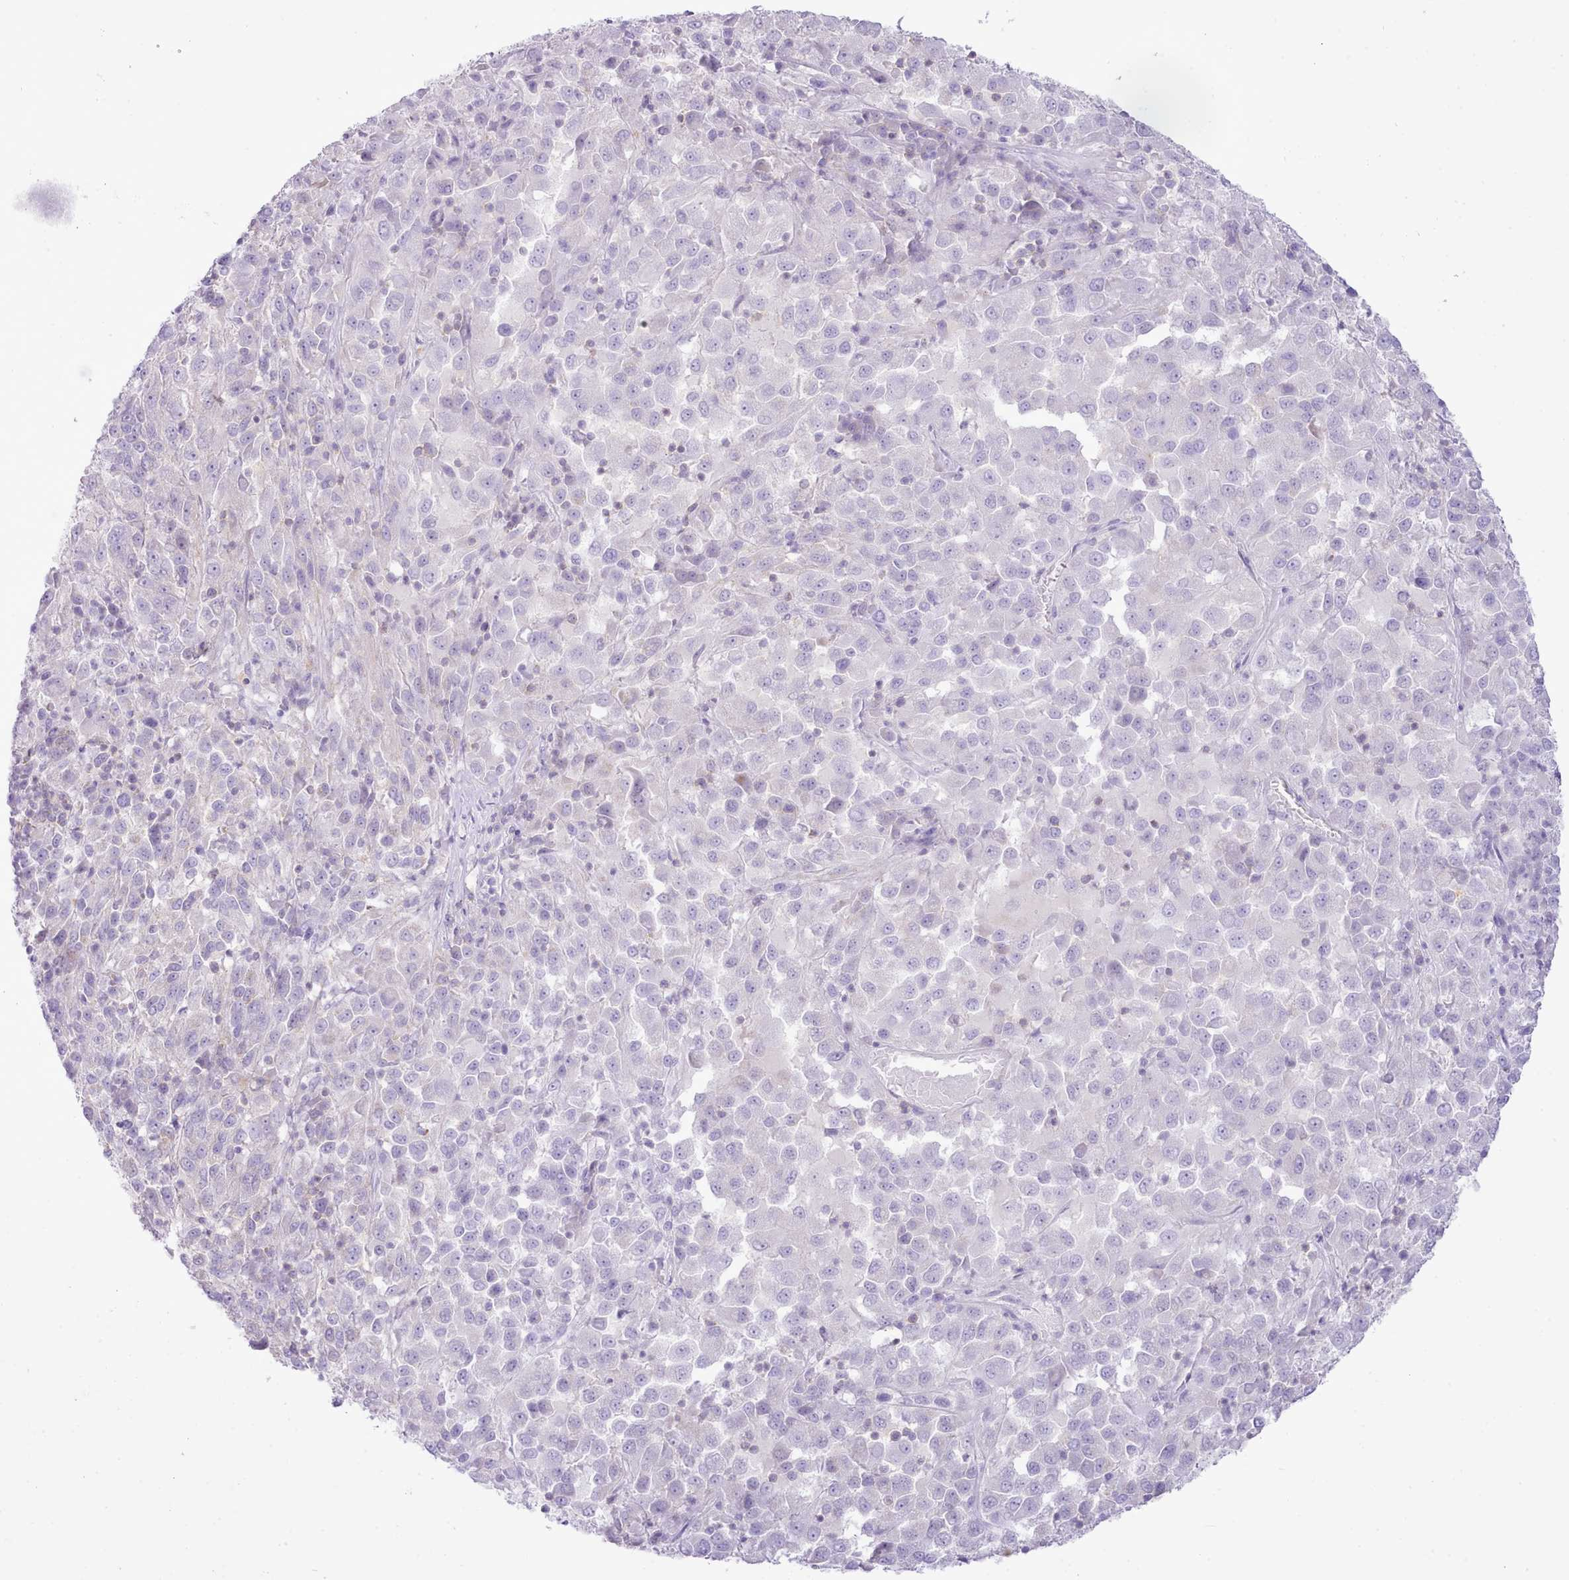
{"staining": {"intensity": "negative", "quantity": "none", "location": "none"}, "tissue": "melanoma", "cell_type": "Tumor cells", "image_type": "cancer", "snomed": [{"axis": "morphology", "description": "Malignant melanoma, Metastatic site"}, {"axis": "topography", "description": "Lung"}], "caption": "The image demonstrates no significant expression in tumor cells of malignant melanoma (metastatic site). (DAB (3,3'-diaminobenzidine) immunohistochemistry (IHC), high magnification).", "gene": "MDFI", "patient": {"sex": "male", "age": 64}}